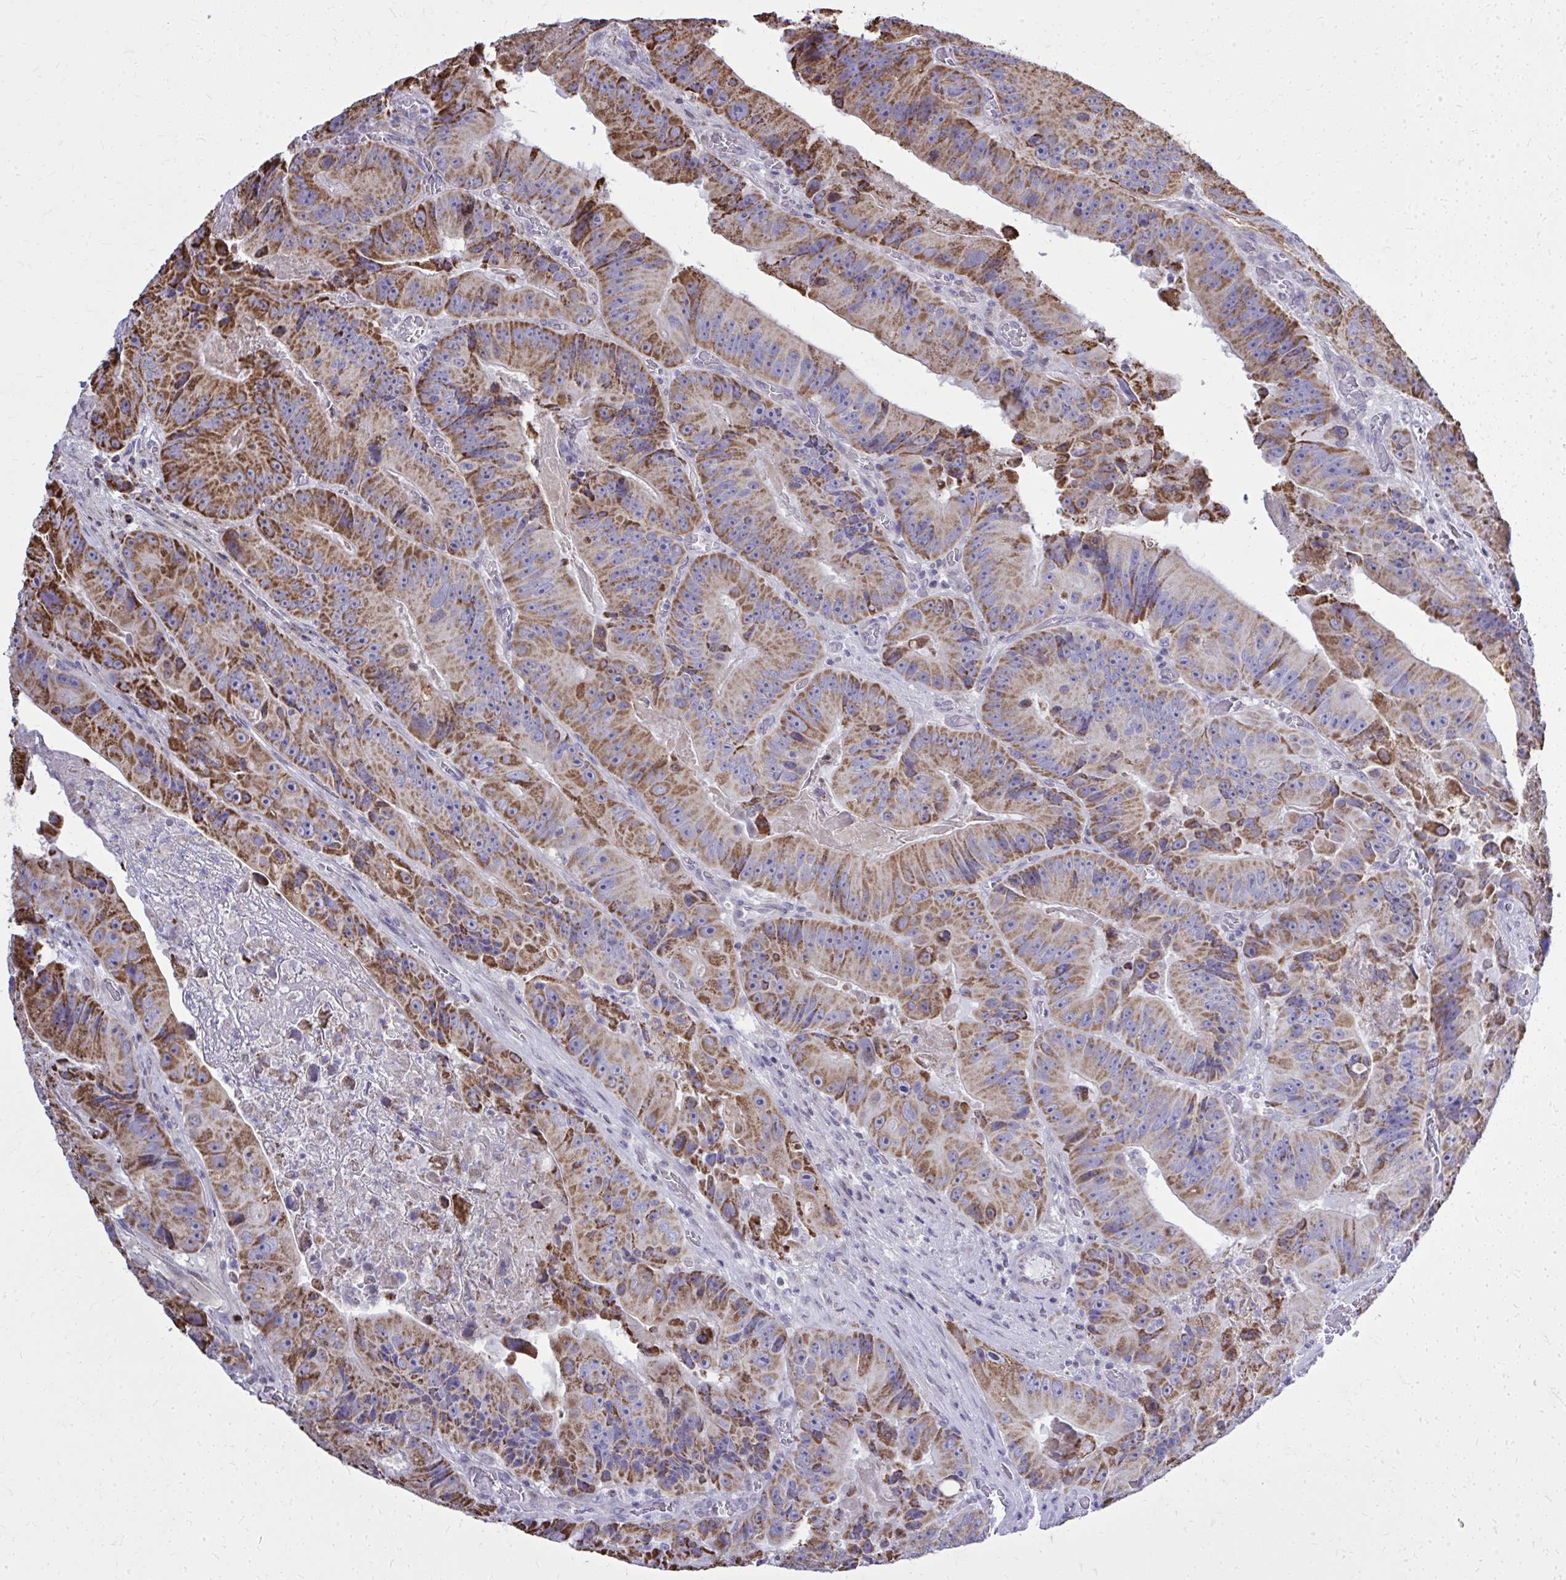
{"staining": {"intensity": "moderate", "quantity": ">75%", "location": "cytoplasmic/membranous"}, "tissue": "colorectal cancer", "cell_type": "Tumor cells", "image_type": "cancer", "snomed": [{"axis": "morphology", "description": "Adenocarcinoma, NOS"}, {"axis": "topography", "description": "Colon"}], "caption": "This is an image of immunohistochemistry (IHC) staining of adenocarcinoma (colorectal), which shows moderate staining in the cytoplasmic/membranous of tumor cells.", "gene": "ZNF362", "patient": {"sex": "female", "age": 86}}